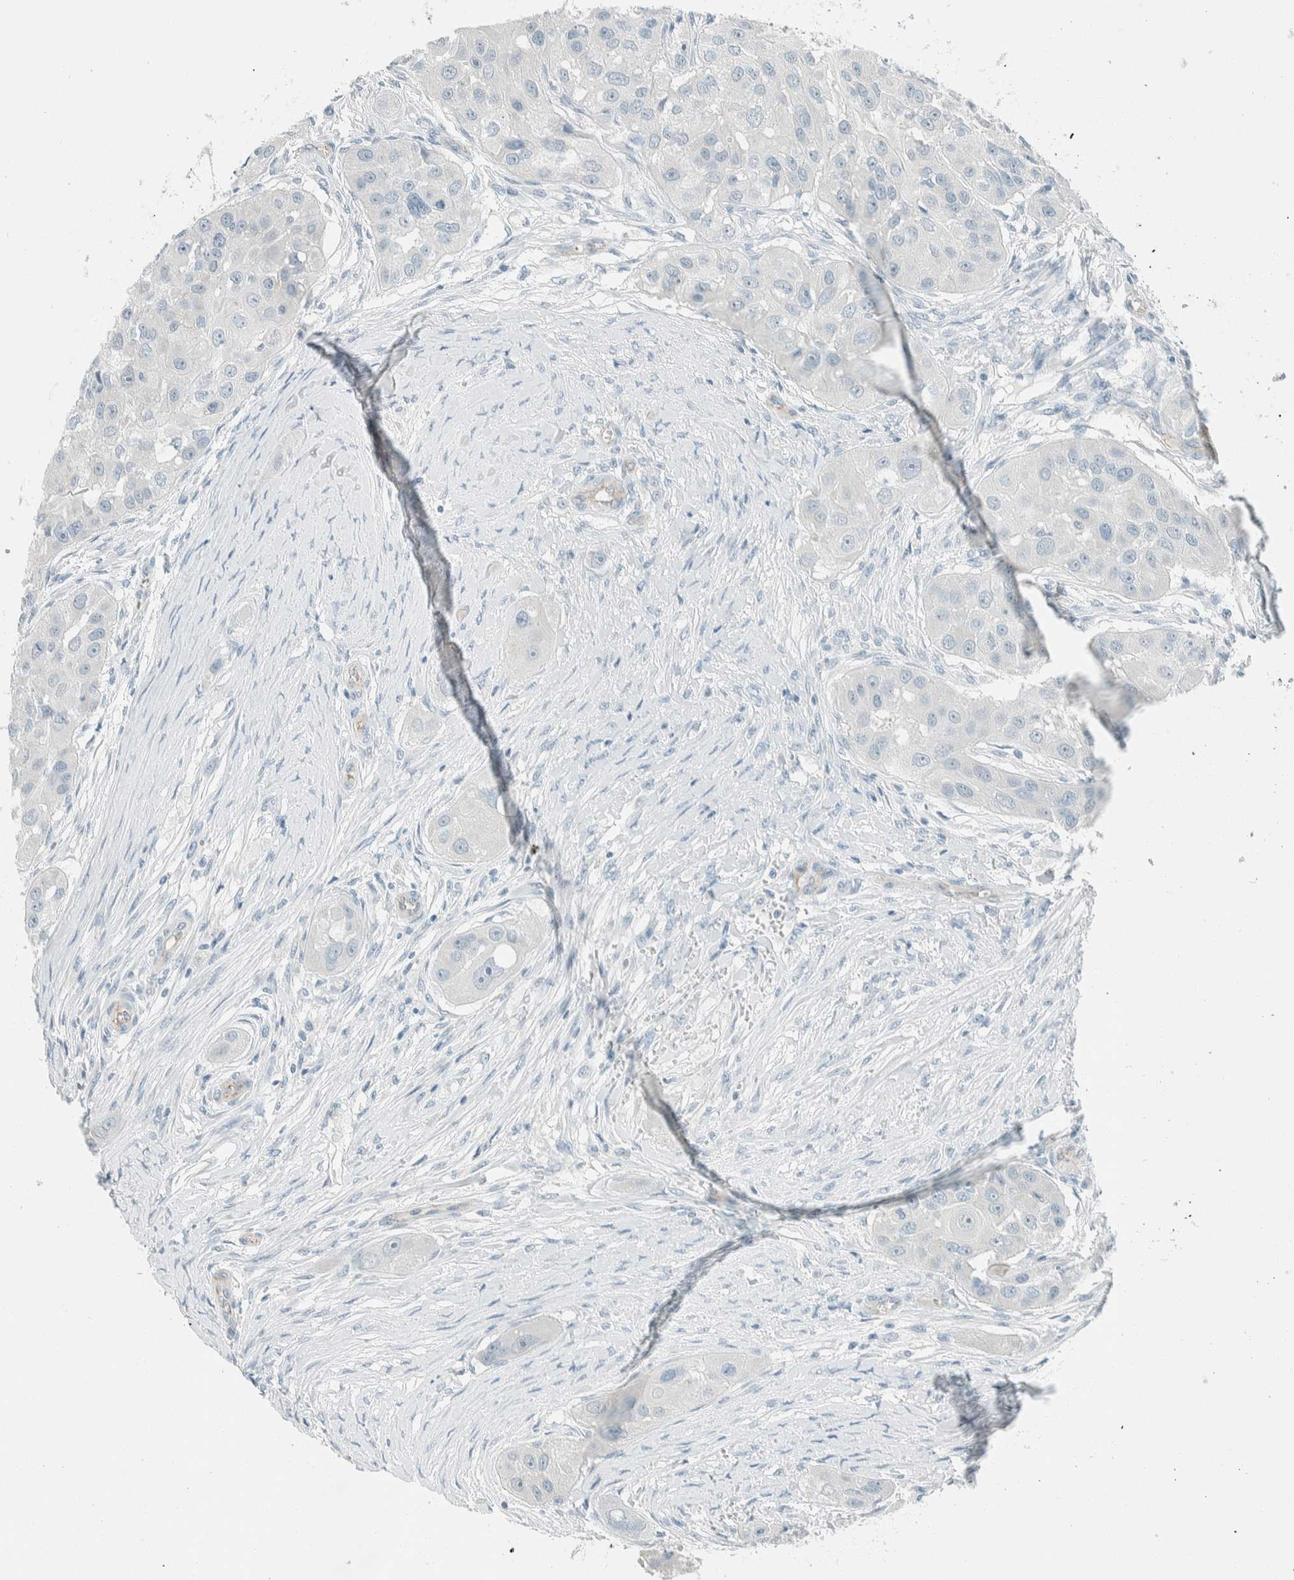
{"staining": {"intensity": "negative", "quantity": "none", "location": "none"}, "tissue": "head and neck cancer", "cell_type": "Tumor cells", "image_type": "cancer", "snomed": [{"axis": "morphology", "description": "Normal tissue, NOS"}, {"axis": "morphology", "description": "Squamous cell carcinoma, NOS"}, {"axis": "topography", "description": "Skeletal muscle"}, {"axis": "topography", "description": "Head-Neck"}], "caption": "The photomicrograph reveals no significant expression in tumor cells of head and neck cancer (squamous cell carcinoma).", "gene": "SLFN12", "patient": {"sex": "male", "age": 51}}